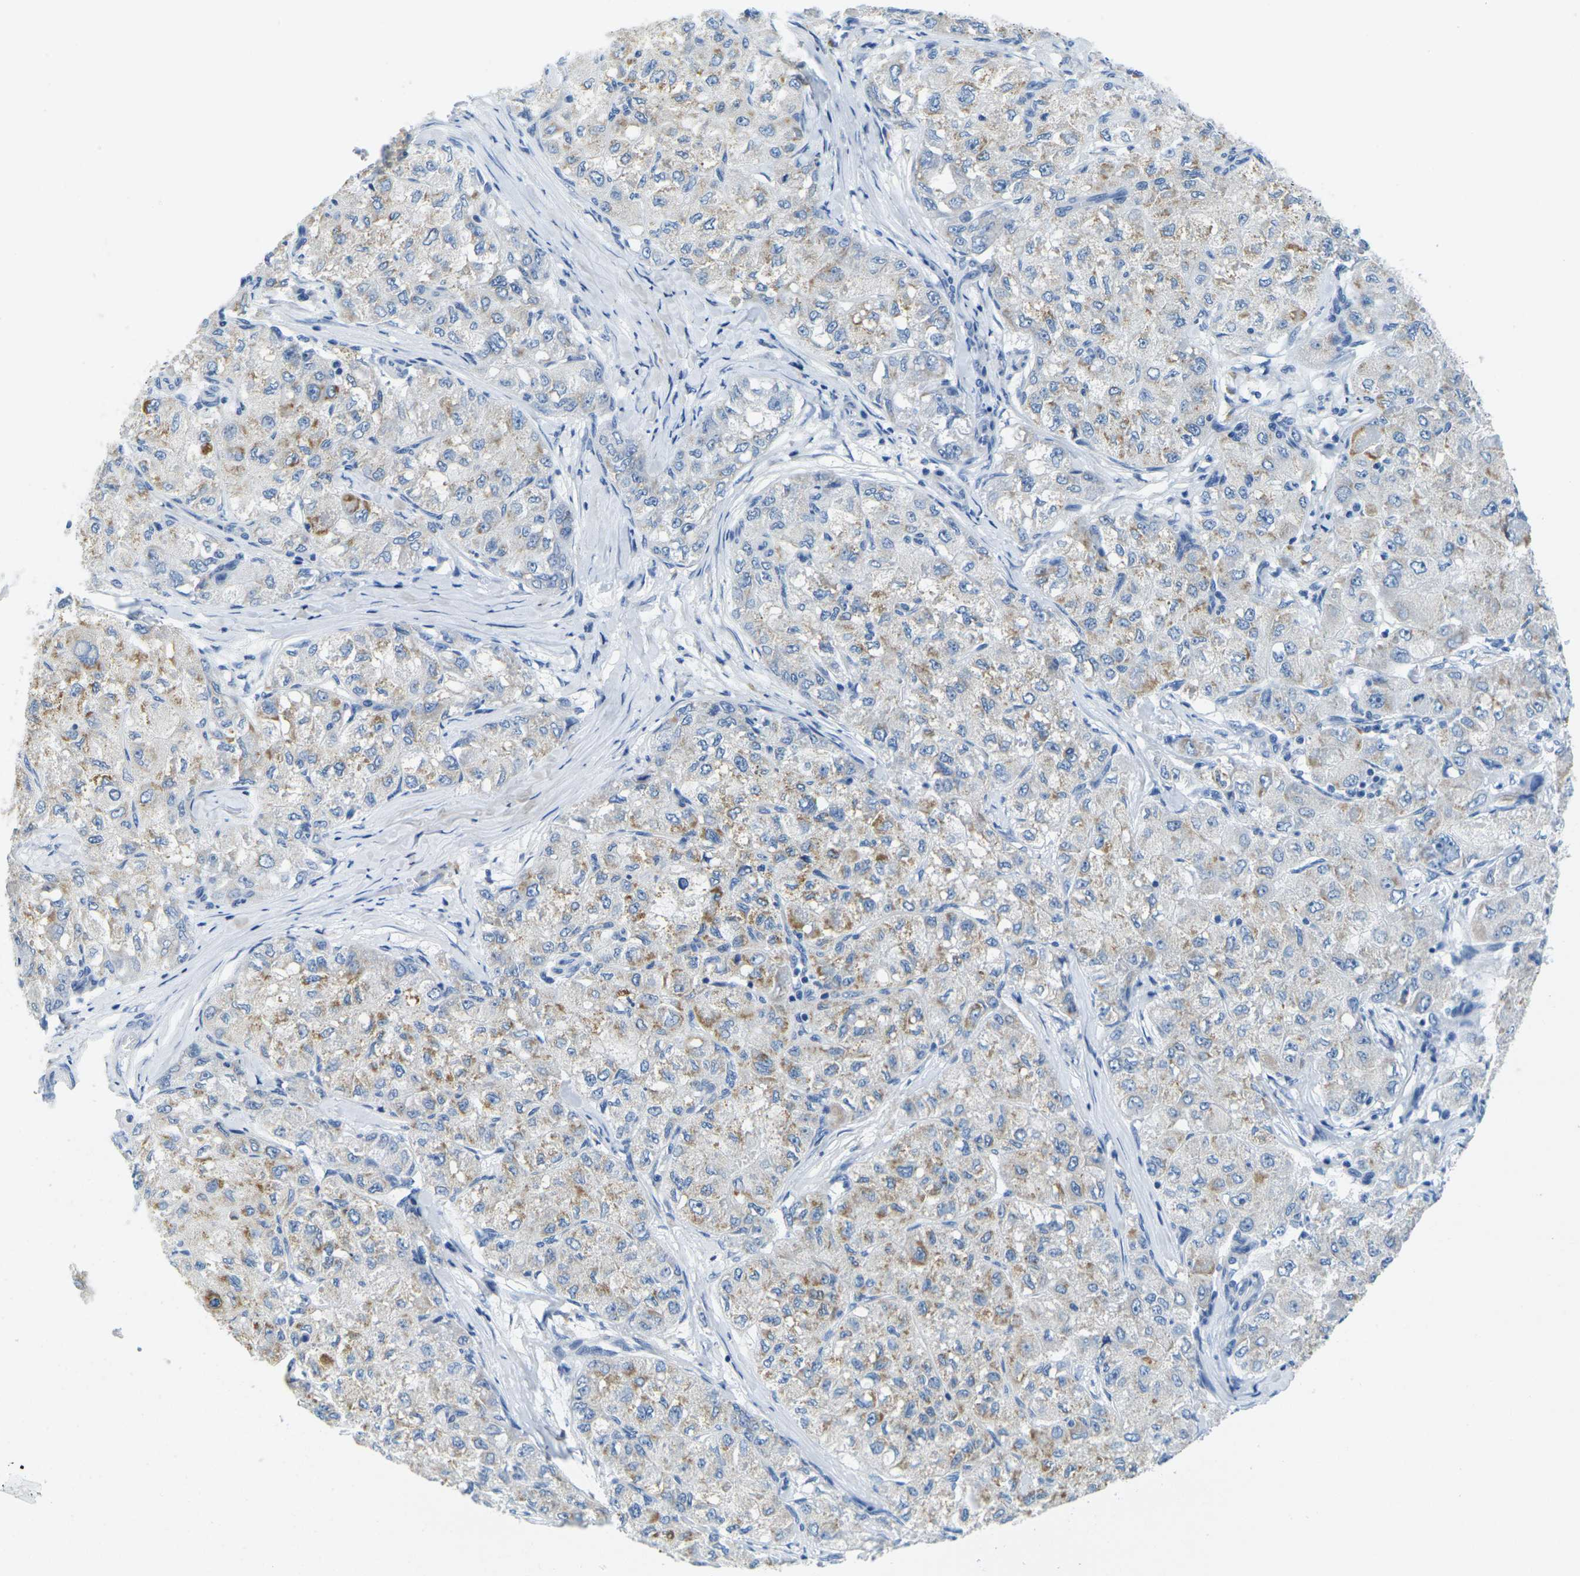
{"staining": {"intensity": "weak", "quantity": "25%-75%", "location": "cytoplasmic/membranous"}, "tissue": "liver cancer", "cell_type": "Tumor cells", "image_type": "cancer", "snomed": [{"axis": "morphology", "description": "Carcinoma, Hepatocellular, NOS"}, {"axis": "topography", "description": "Liver"}], "caption": "A low amount of weak cytoplasmic/membranous staining is seen in about 25%-75% of tumor cells in liver hepatocellular carcinoma tissue.", "gene": "FAM3D", "patient": {"sex": "male", "age": 80}}